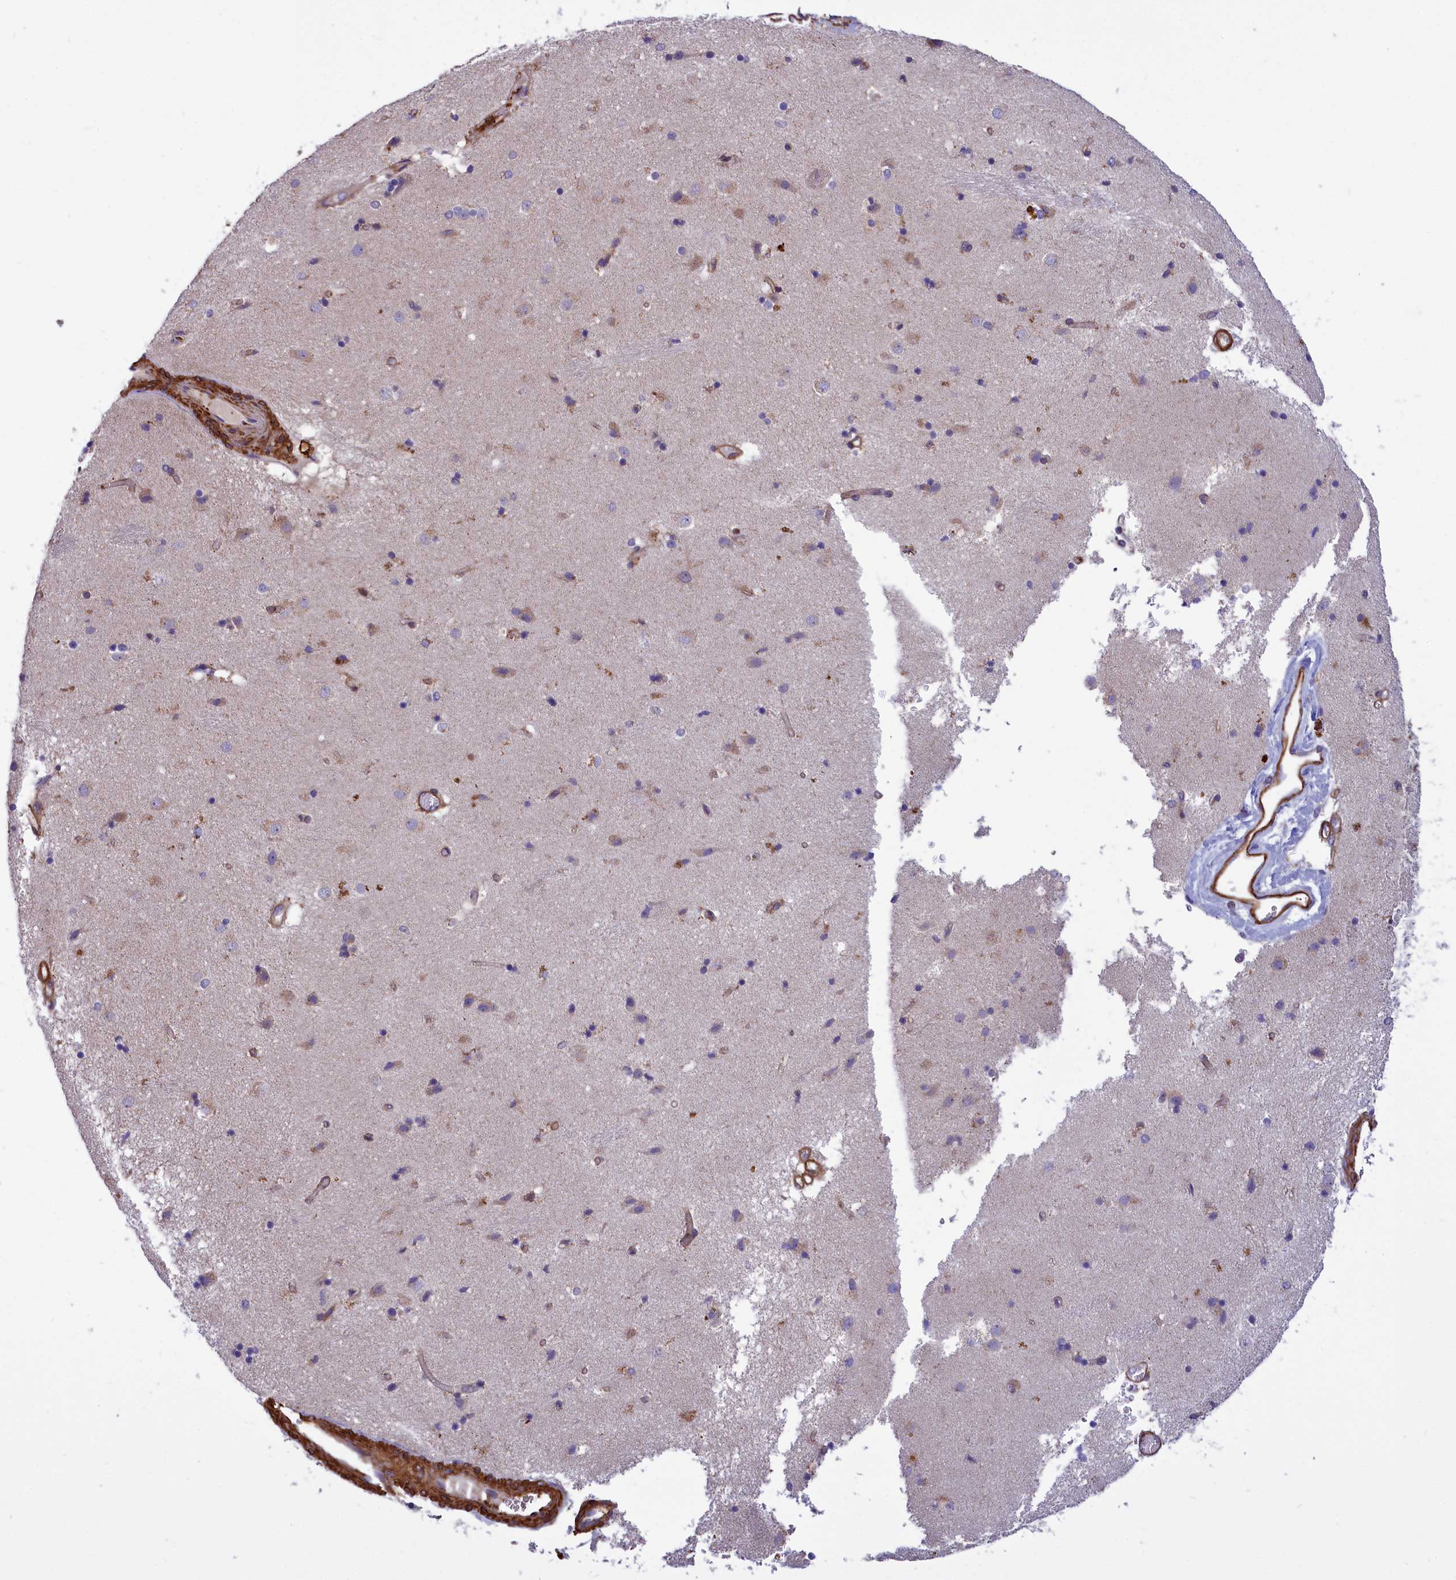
{"staining": {"intensity": "negative", "quantity": "none", "location": "none"}, "tissue": "caudate", "cell_type": "Glial cells", "image_type": "normal", "snomed": [{"axis": "morphology", "description": "Normal tissue, NOS"}, {"axis": "topography", "description": "Lateral ventricle wall"}], "caption": "Photomicrograph shows no significant protein staining in glial cells of benign caudate. The staining was performed using DAB (3,3'-diaminobenzidine) to visualize the protein expression in brown, while the nuclei were stained in blue with hematoxylin (Magnification: 20x).", "gene": "AMDHD2", "patient": {"sex": "male", "age": 70}}